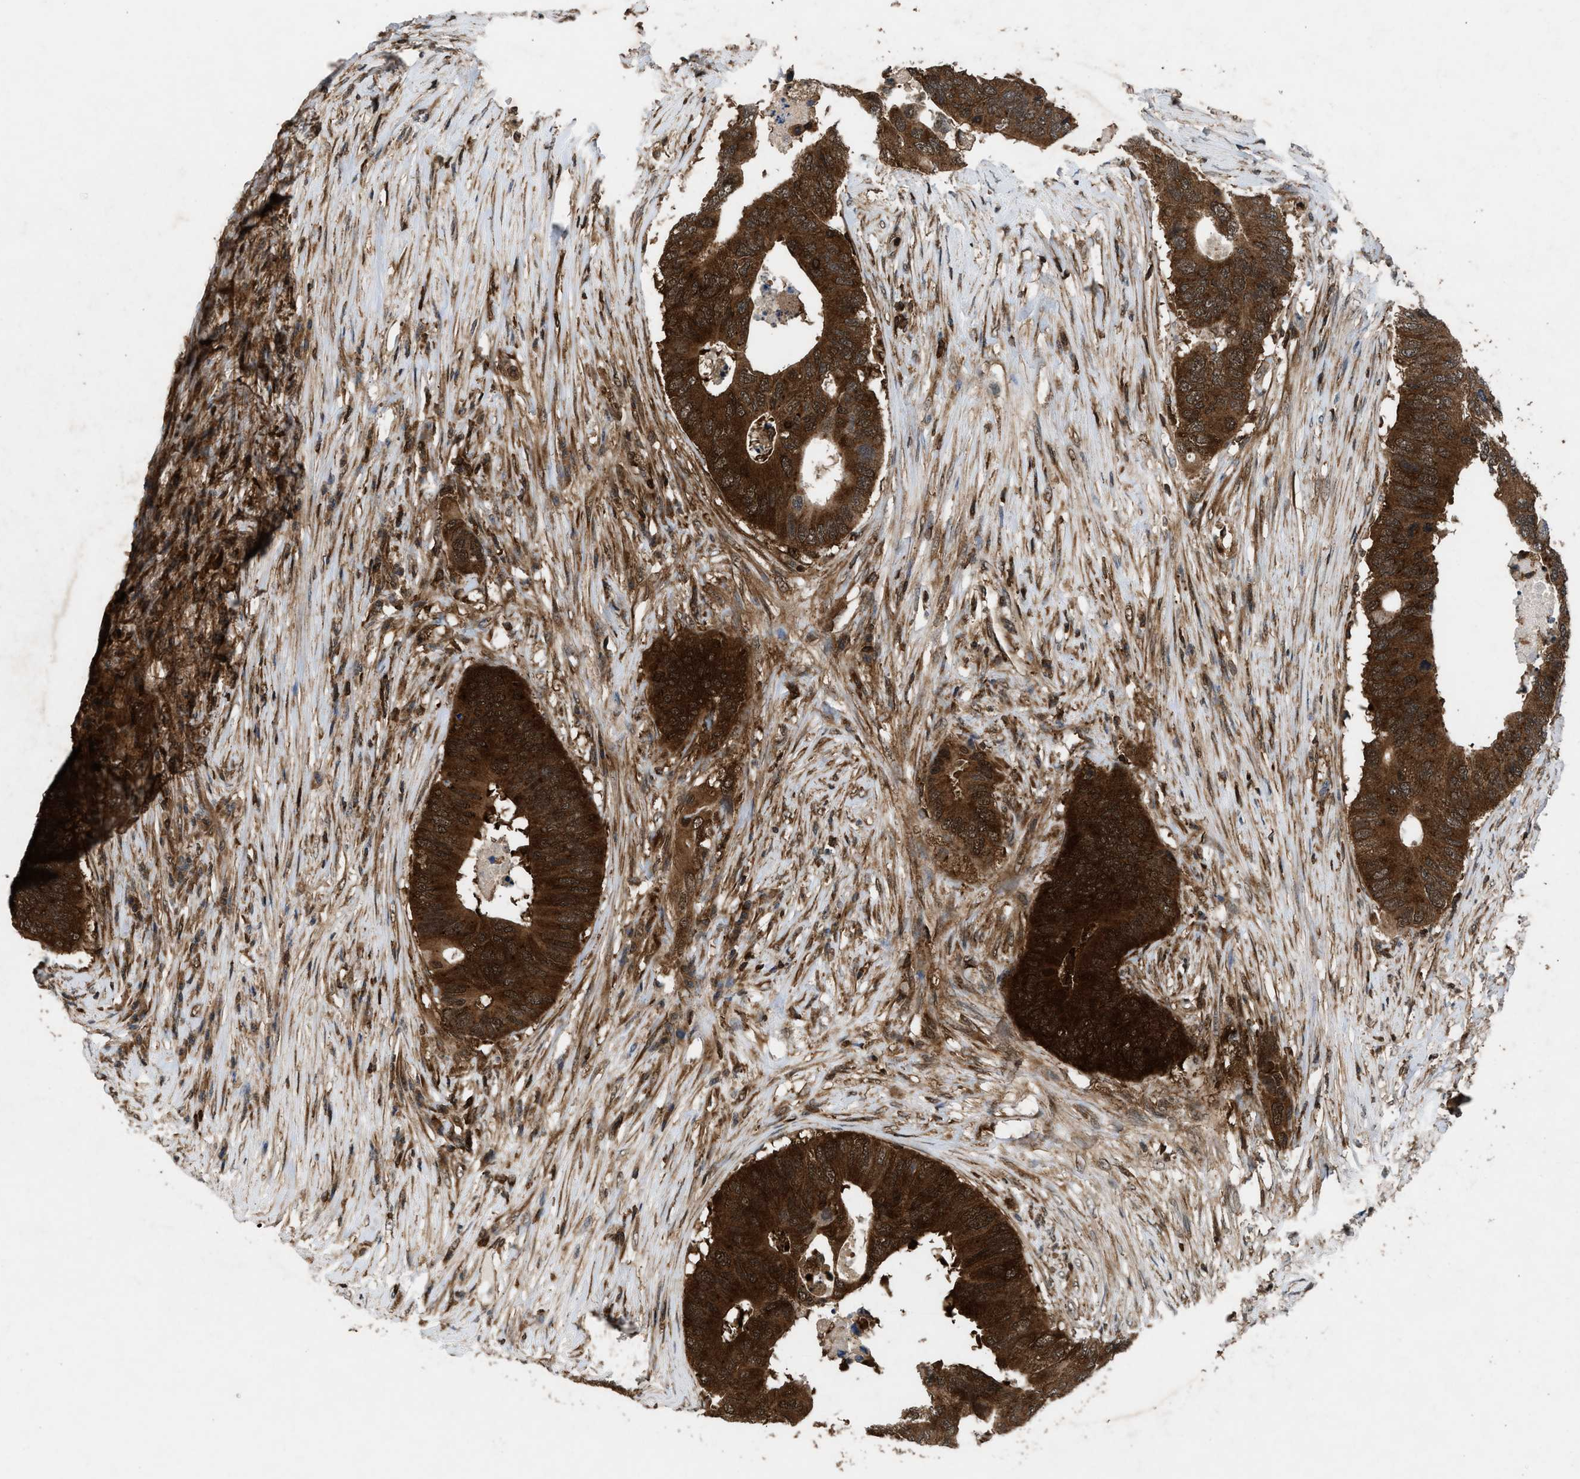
{"staining": {"intensity": "strong", "quantity": ">75%", "location": "cytoplasmic/membranous,nuclear"}, "tissue": "colorectal cancer", "cell_type": "Tumor cells", "image_type": "cancer", "snomed": [{"axis": "morphology", "description": "Adenocarcinoma, NOS"}, {"axis": "topography", "description": "Colon"}], "caption": "Immunohistochemical staining of human colorectal cancer (adenocarcinoma) shows high levels of strong cytoplasmic/membranous and nuclear protein expression in about >75% of tumor cells. (DAB (3,3'-diaminobenzidine) IHC with brightfield microscopy, high magnification).", "gene": "OXSR1", "patient": {"sex": "male", "age": 71}}